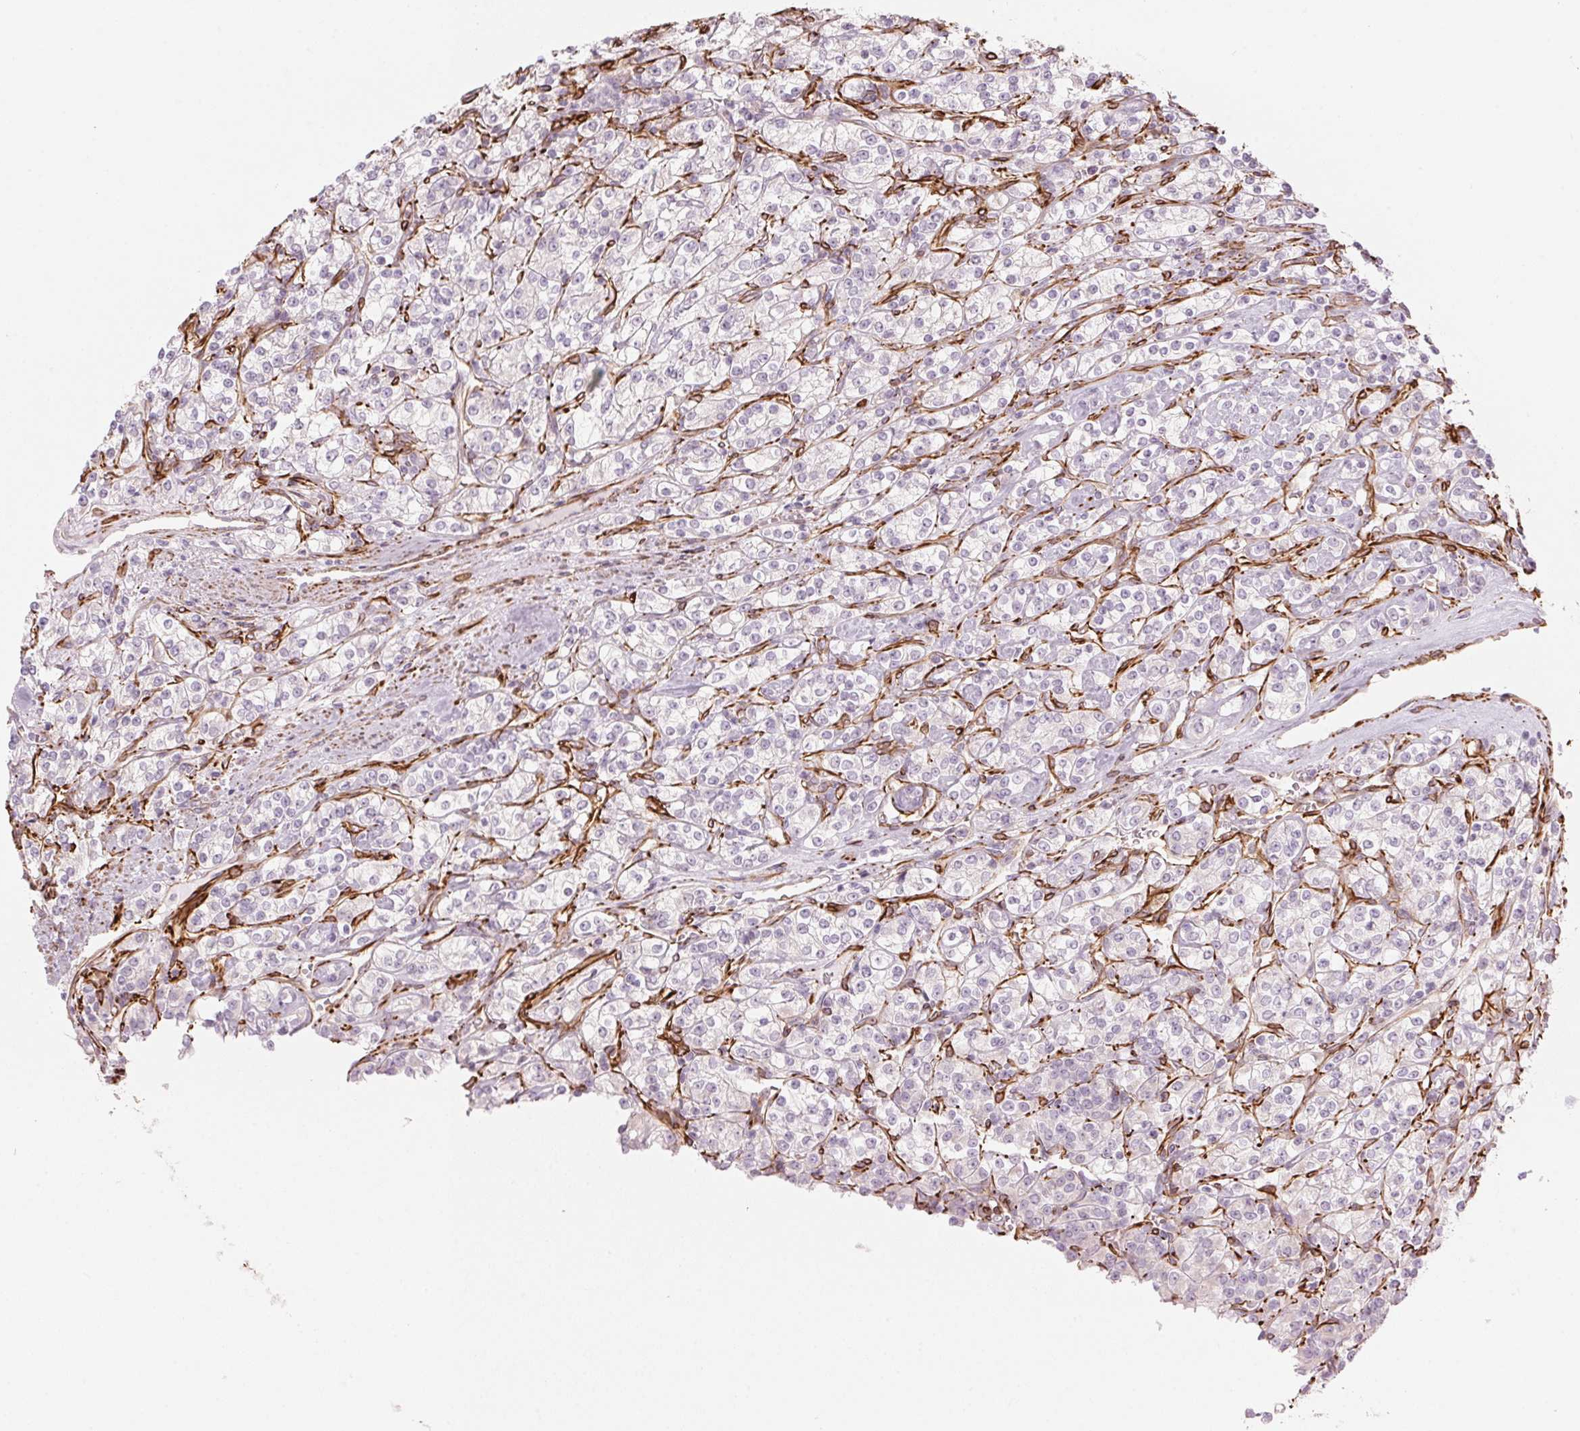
{"staining": {"intensity": "negative", "quantity": "none", "location": "none"}, "tissue": "renal cancer", "cell_type": "Tumor cells", "image_type": "cancer", "snomed": [{"axis": "morphology", "description": "Adenocarcinoma, NOS"}, {"axis": "topography", "description": "Kidney"}], "caption": "Immunohistochemistry (IHC) histopathology image of renal adenocarcinoma stained for a protein (brown), which shows no staining in tumor cells.", "gene": "CLPS", "patient": {"sex": "male", "age": 77}}